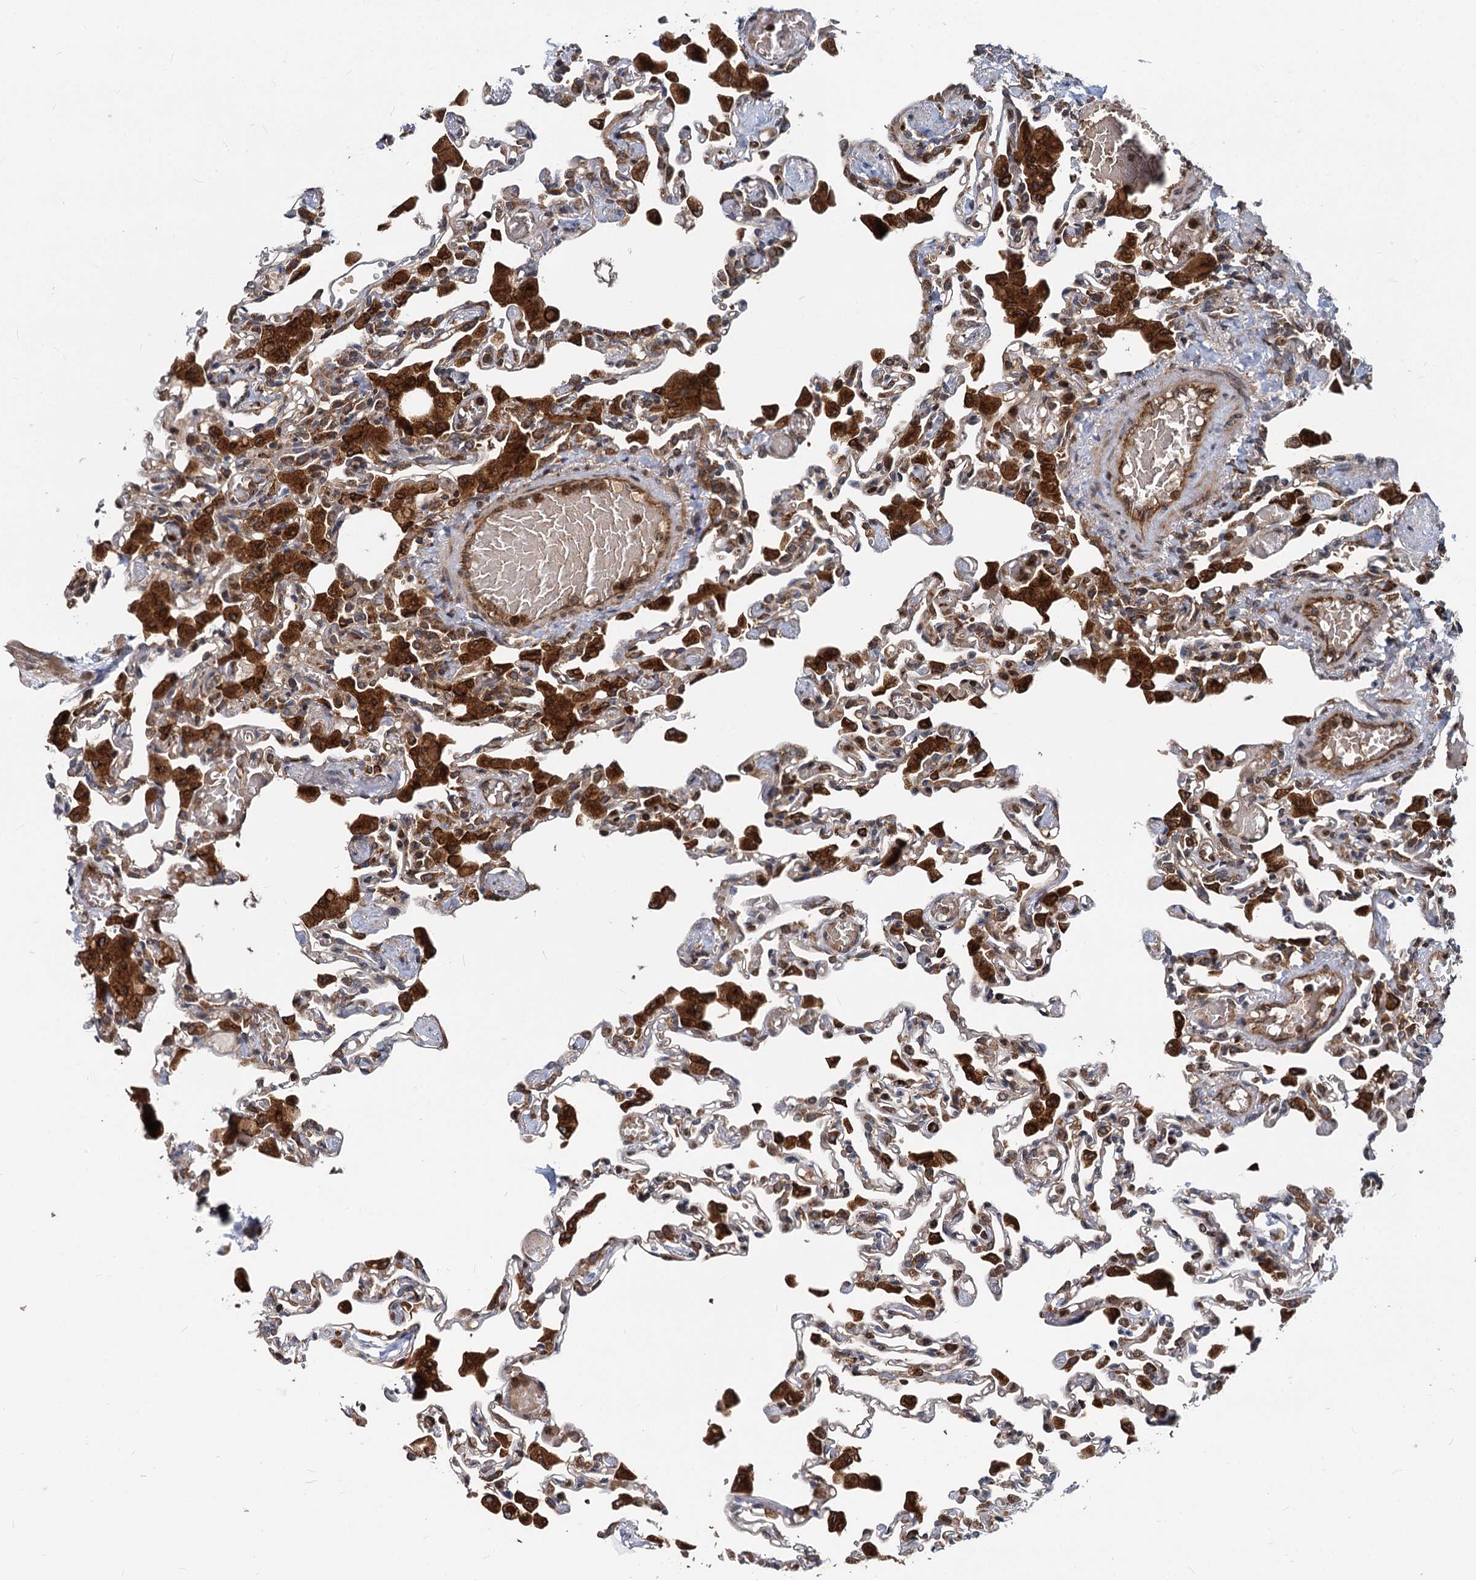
{"staining": {"intensity": "weak", "quantity": "25%-75%", "location": "cytoplasmic/membranous"}, "tissue": "lung", "cell_type": "Alveolar cells", "image_type": "normal", "snomed": [{"axis": "morphology", "description": "Normal tissue, NOS"}, {"axis": "topography", "description": "Bronchus"}, {"axis": "topography", "description": "Lung"}], "caption": "Weak cytoplasmic/membranous expression is identified in approximately 25%-75% of alveolar cells in unremarkable lung.", "gene": "STIM1", "patient": {"sex": "female", "age": 49}}